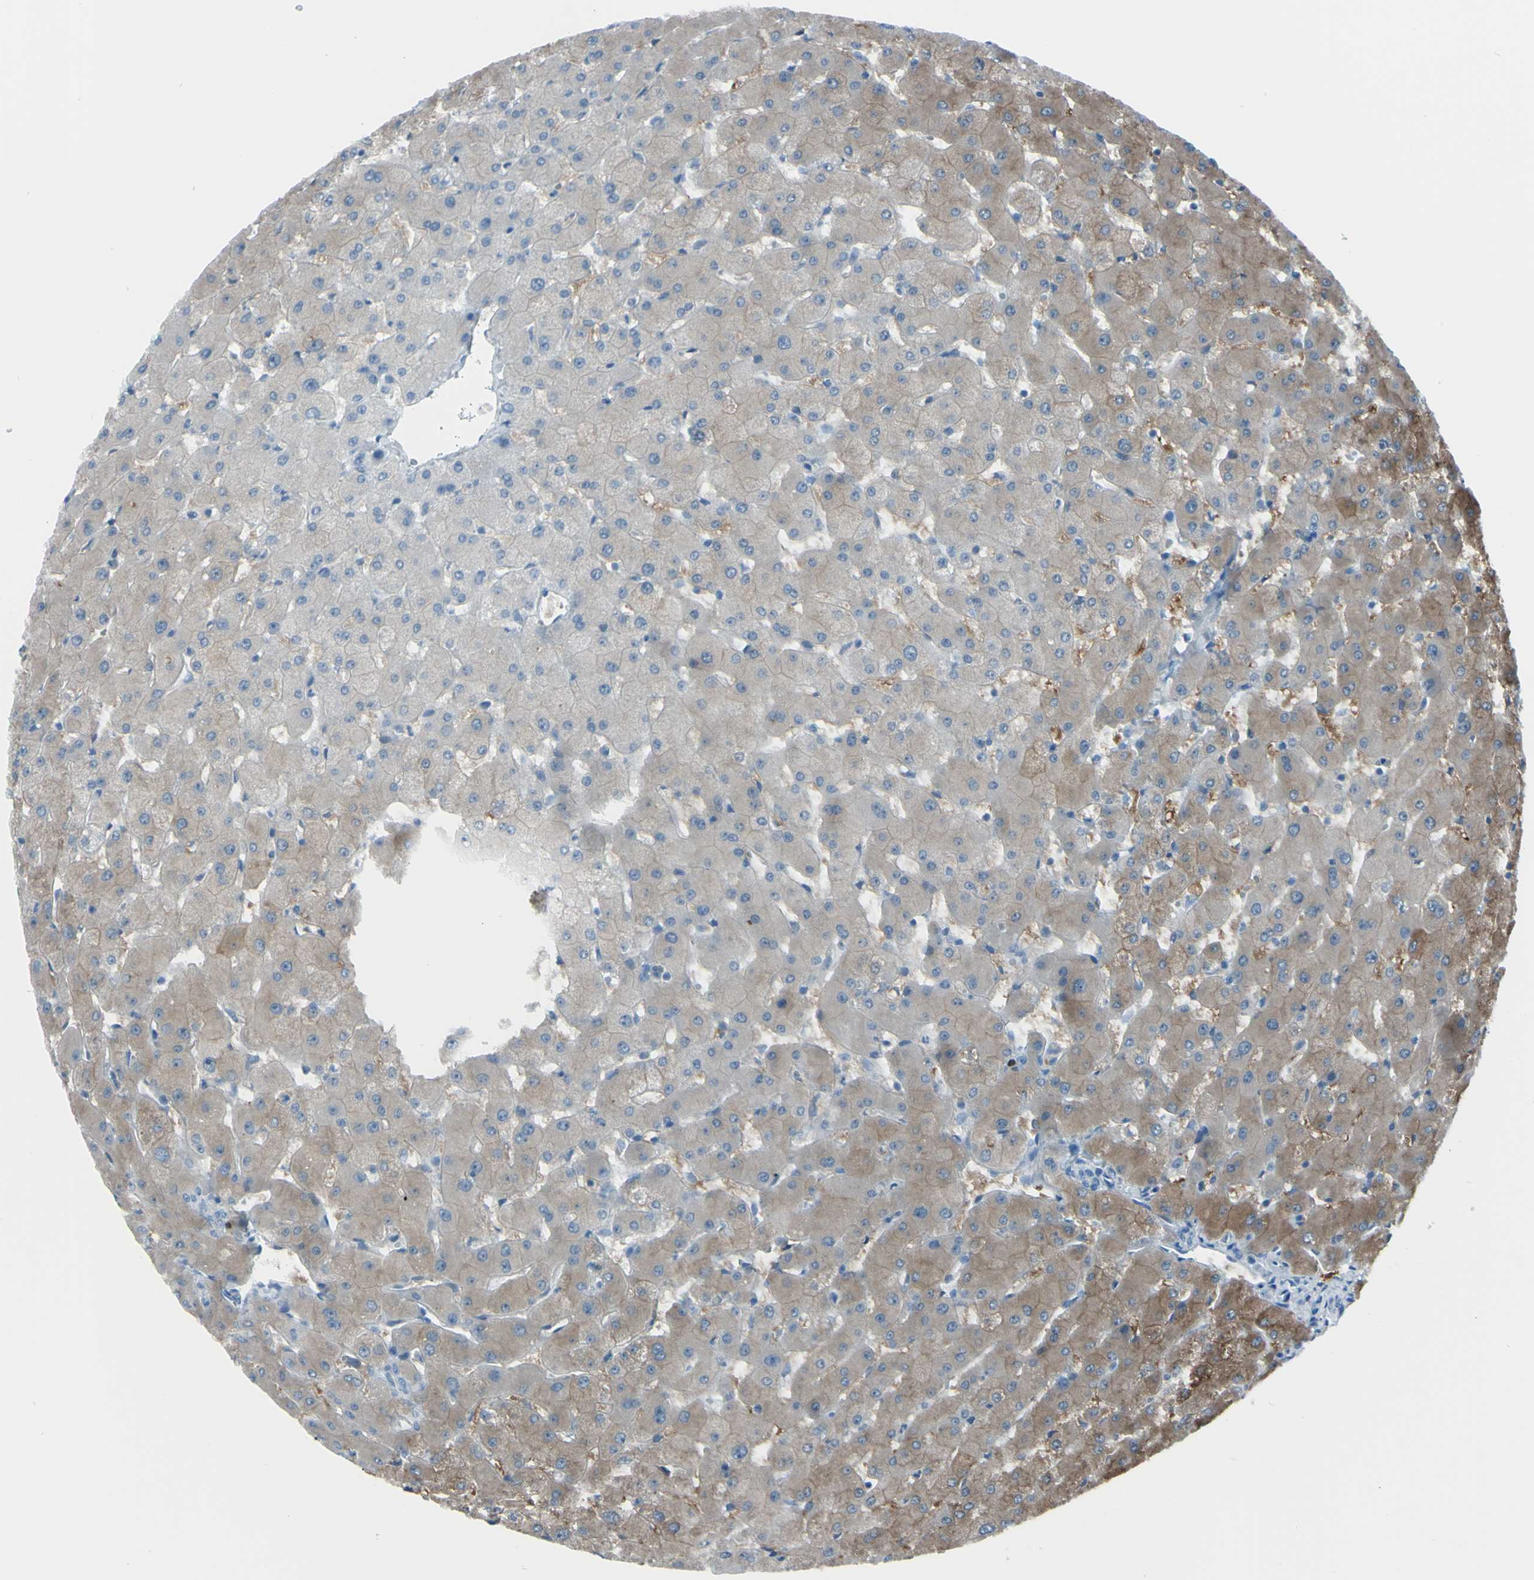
{"staining": {"intensity": "negative", "quantity": "none", "location": "none"}, "tissue": "liver", "cell_type": "Cholangiocytes", "image_type": "normal", "snomed": [{"axis": "morphology", "description": "Normal tissue, NOS"}, {"axis": "topography", "description": "Liver"}], "caption": "Immunohistochemistry (IHC) micrograph of unremarkable liver: human liver stained with DAB demonstrates no significant protein staining in cholangiocytes.", "gene": "AFP", "patient": {"sex": "female", "age": 63}}